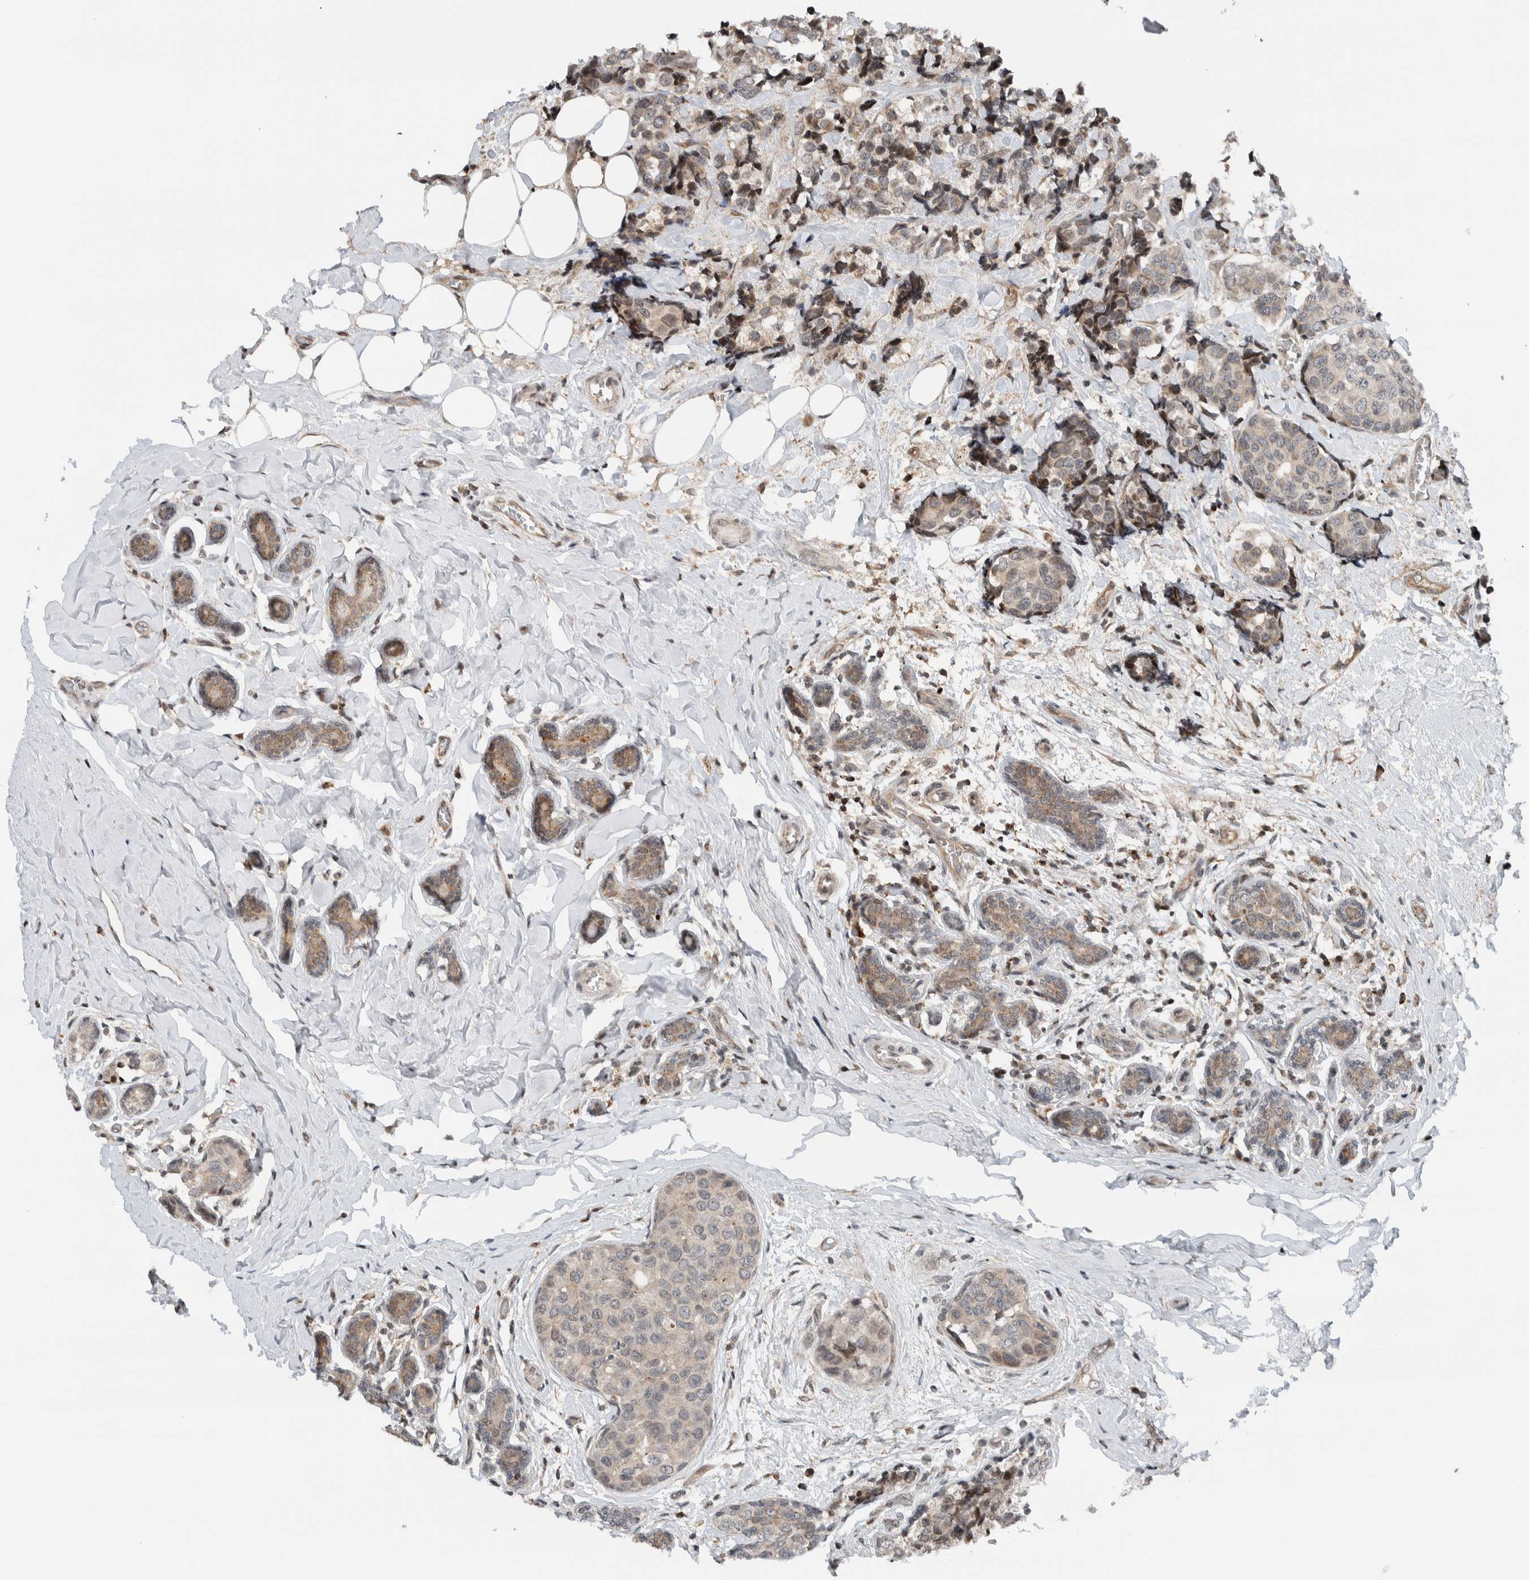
{"staining": {"intensity": "weak", "quantity": "25%-75%", "location": "cytoplasmic/membranous"}, "tissue": "breast cancer", "cell_type": "Tumor cells", "image_type": "cancer", "snomed": [{"axis": "morphology", "description": "Normal tissue, NOS"}, {"axis": "morphology", "description": "Duct carcinoma"}, {"axis": "topography", "description": "Breast"}], "caption": "Breast intraductal carcinoma was stained to show a protein in brown. There is low levels of weak cytoplasmic/membranous staining in about 25%-75% of tumor cells.", "gene": "NPLOC4", "patient": {"sex": "female", "age": 43}}